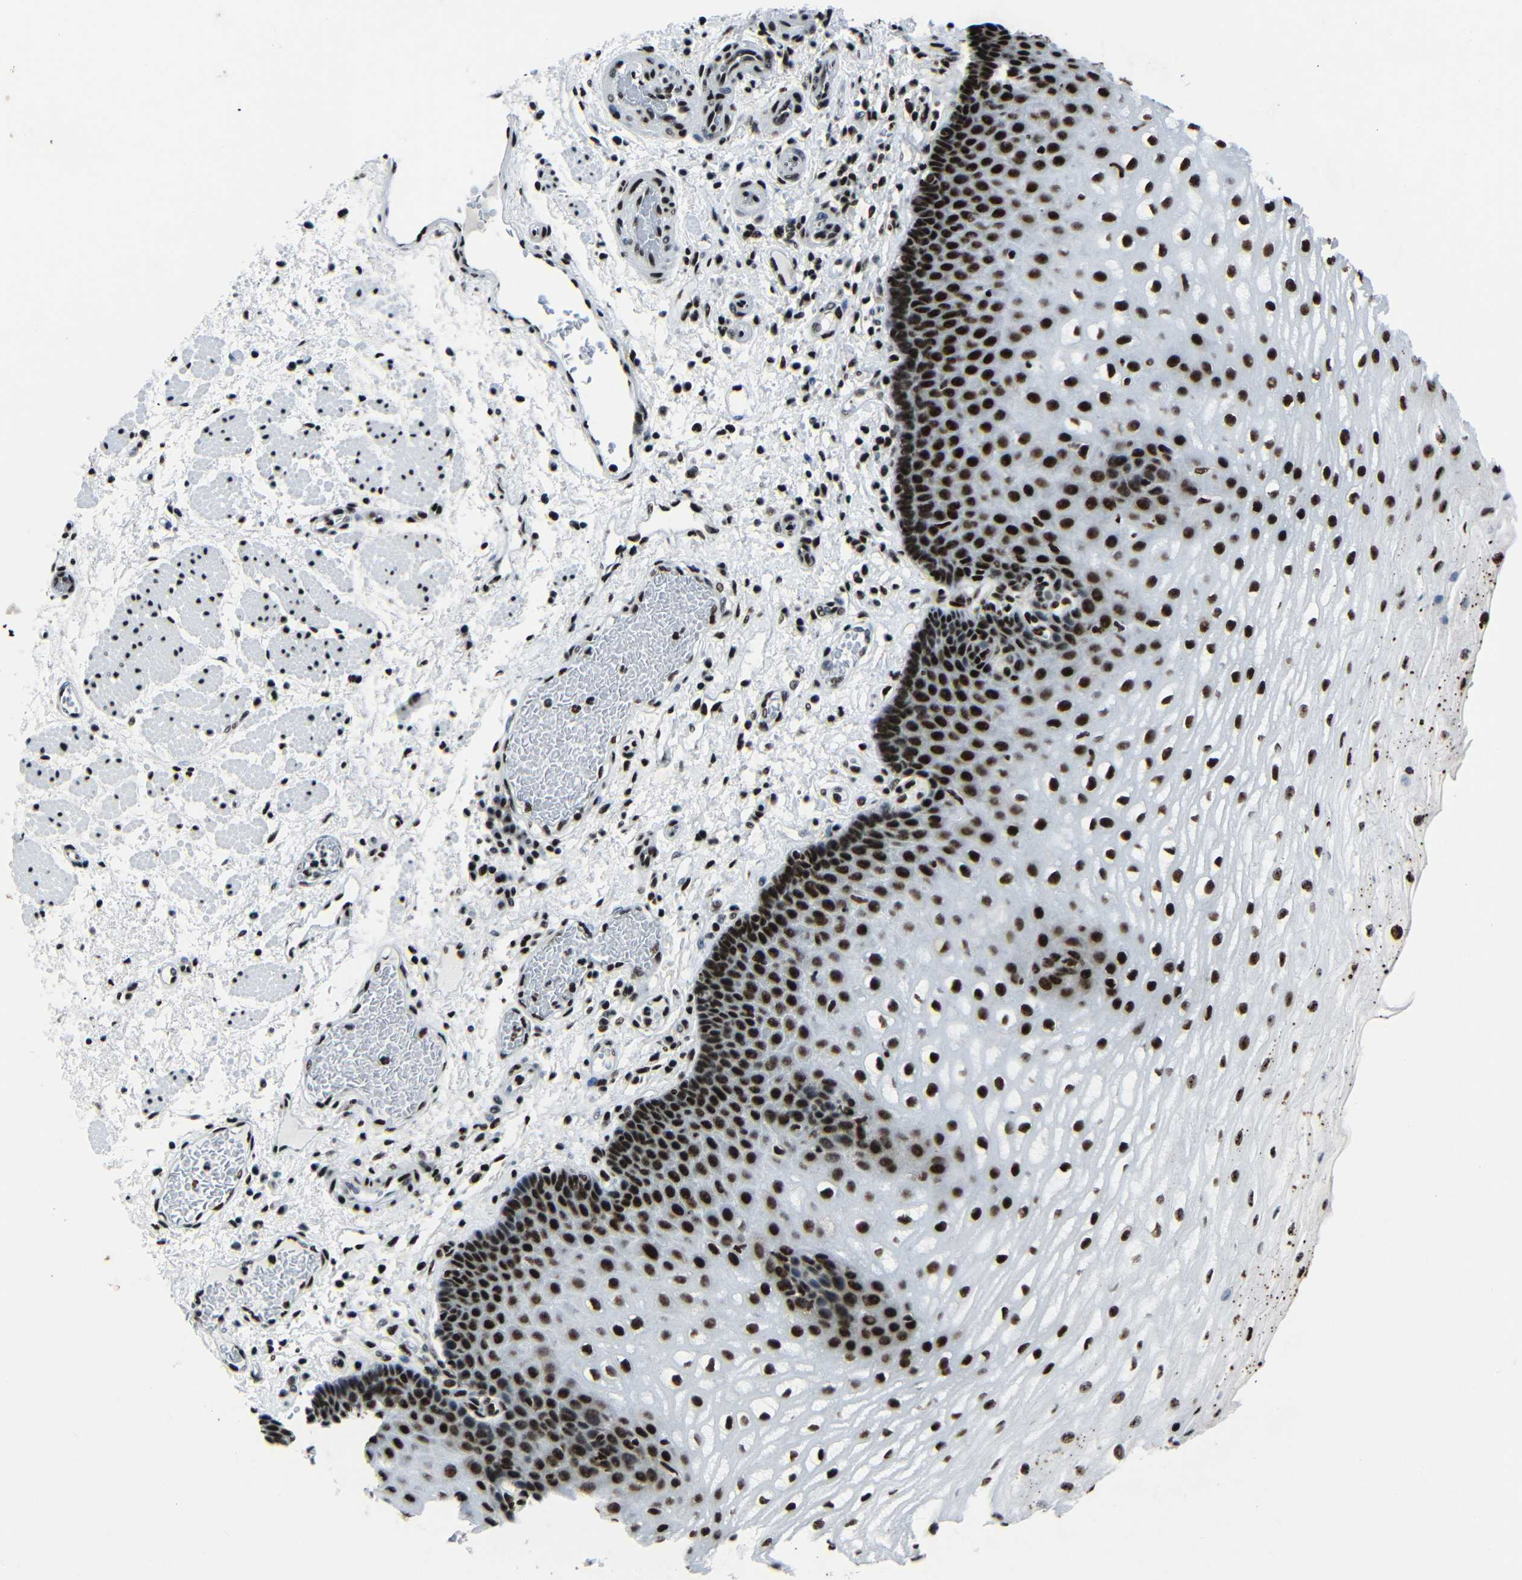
{"staining": {"intensity": "strong", "quantity": ">75%", "location": "nuclear"}, "tissue": "esophagus", "cell_type": "Squamous epithelial cells", "image_type": "normal", "snomed": [{"axis": "morphology", "description": "Normal tissue, NOS"}, {"axis": "topography", "description": "Esophagus"}], "caption": "Squamous epithelial cells exhibit strong nuclear expression in about >75% of cells in benign esophagus. (Stains: DAB (3,3'-diaminobenzidine) in brown, nuclei in blue, Microscopy: brightfield microscopy at high magnification).", "gene": "SRSF1", "patient": {"sex": "male", "age": 54}}